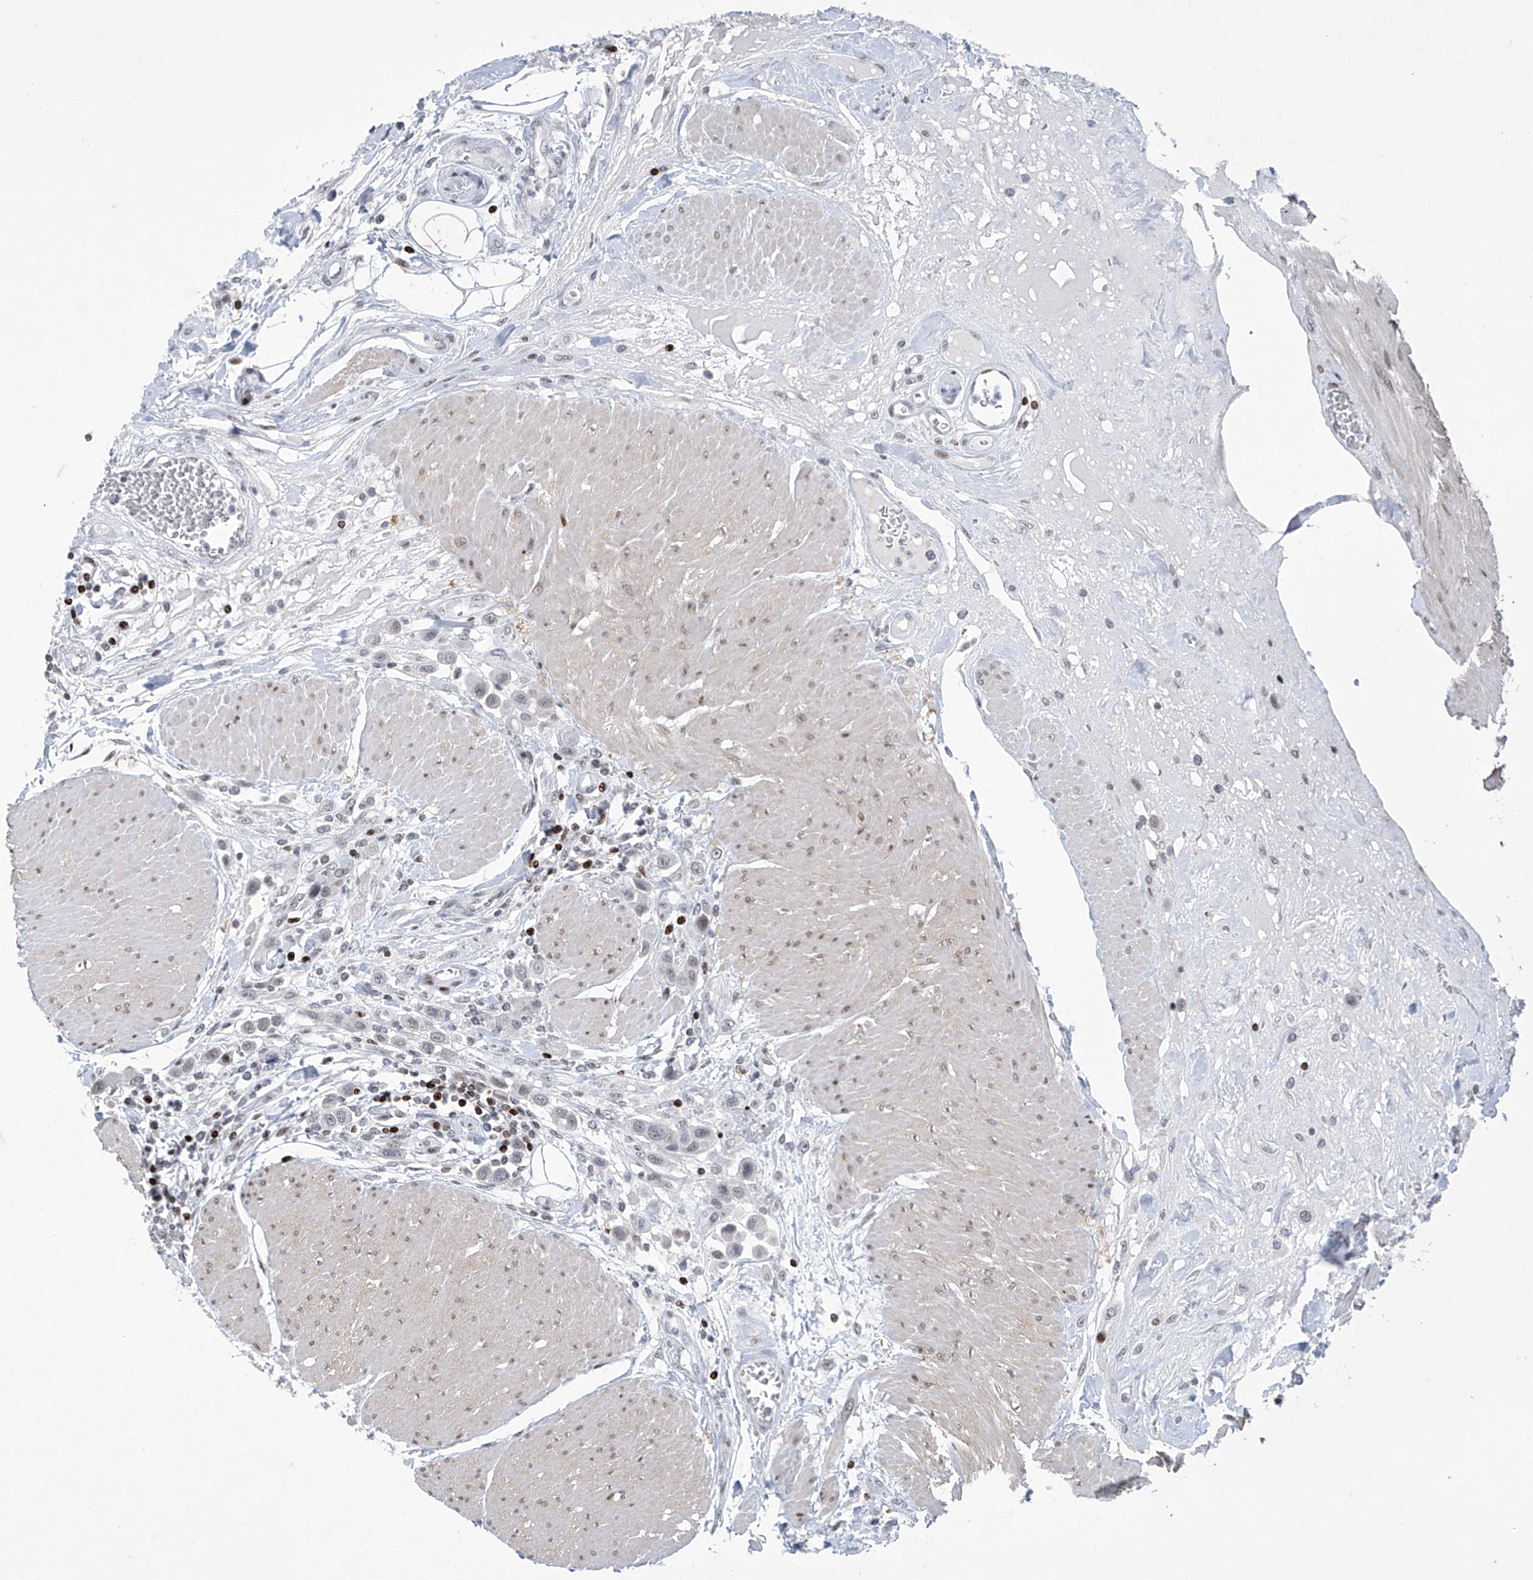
{"staining": {"intensity": "weak", "quantity": "<25%", "location": "nuclear"}, "tissue": "urothelial cancer", "cell_type": "Tumor cells", "image_type": "cancer", "snomed": [{"axis": "morphology", "description": "Urothelial carcinoma, High grade"}, {"axis": "topography", "description": "Urinary bladder"}], "caption": "High magnification brightfield microscopy of high-grade urothelial carcinoma stained with DAB (3,3'-diaminobenzidine) (brown) and counterstained with hematoxylin (blue): tumor cells show no significant staining.", "gene": "RFX7", "patient": {"sex": "male", "age": 50}}